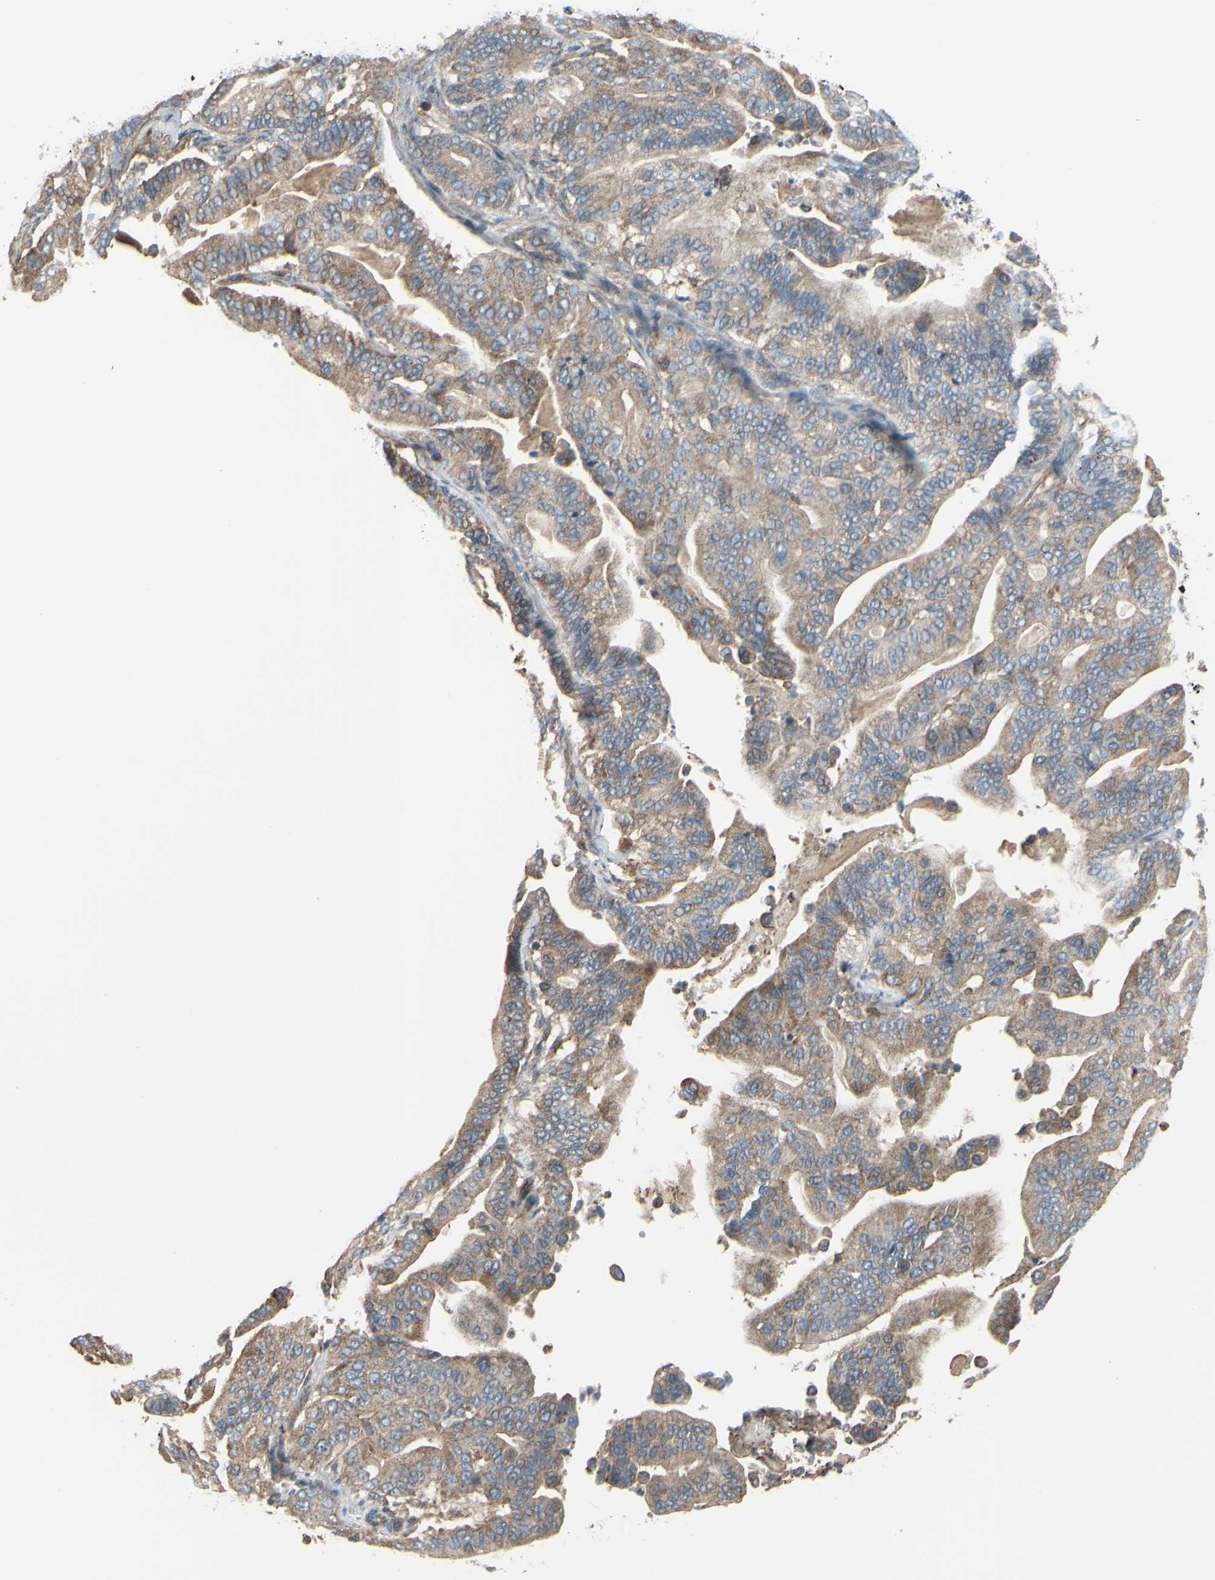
{"staining": {"intensity": "moderate", "quantity": ">75%", "location": "cytoplasmic/membranous"}, "tissue": "pancreatic cancer", "cell_type": "Tumor cells", "image_type": "cancer", "snomed": [{"axis": "morphology", "description": "Adenocarcinoma, NOS"}, {"axis": "topography", "description": "Pancreas"}], "caption": "Adenocarcinoma (pancreatic) tissue reveals moderate cytoplasmic/membranous staining in approximately >75% of tumor cells", "gene": "BECN1", "patient": {"sex": "male", "age": 63}}